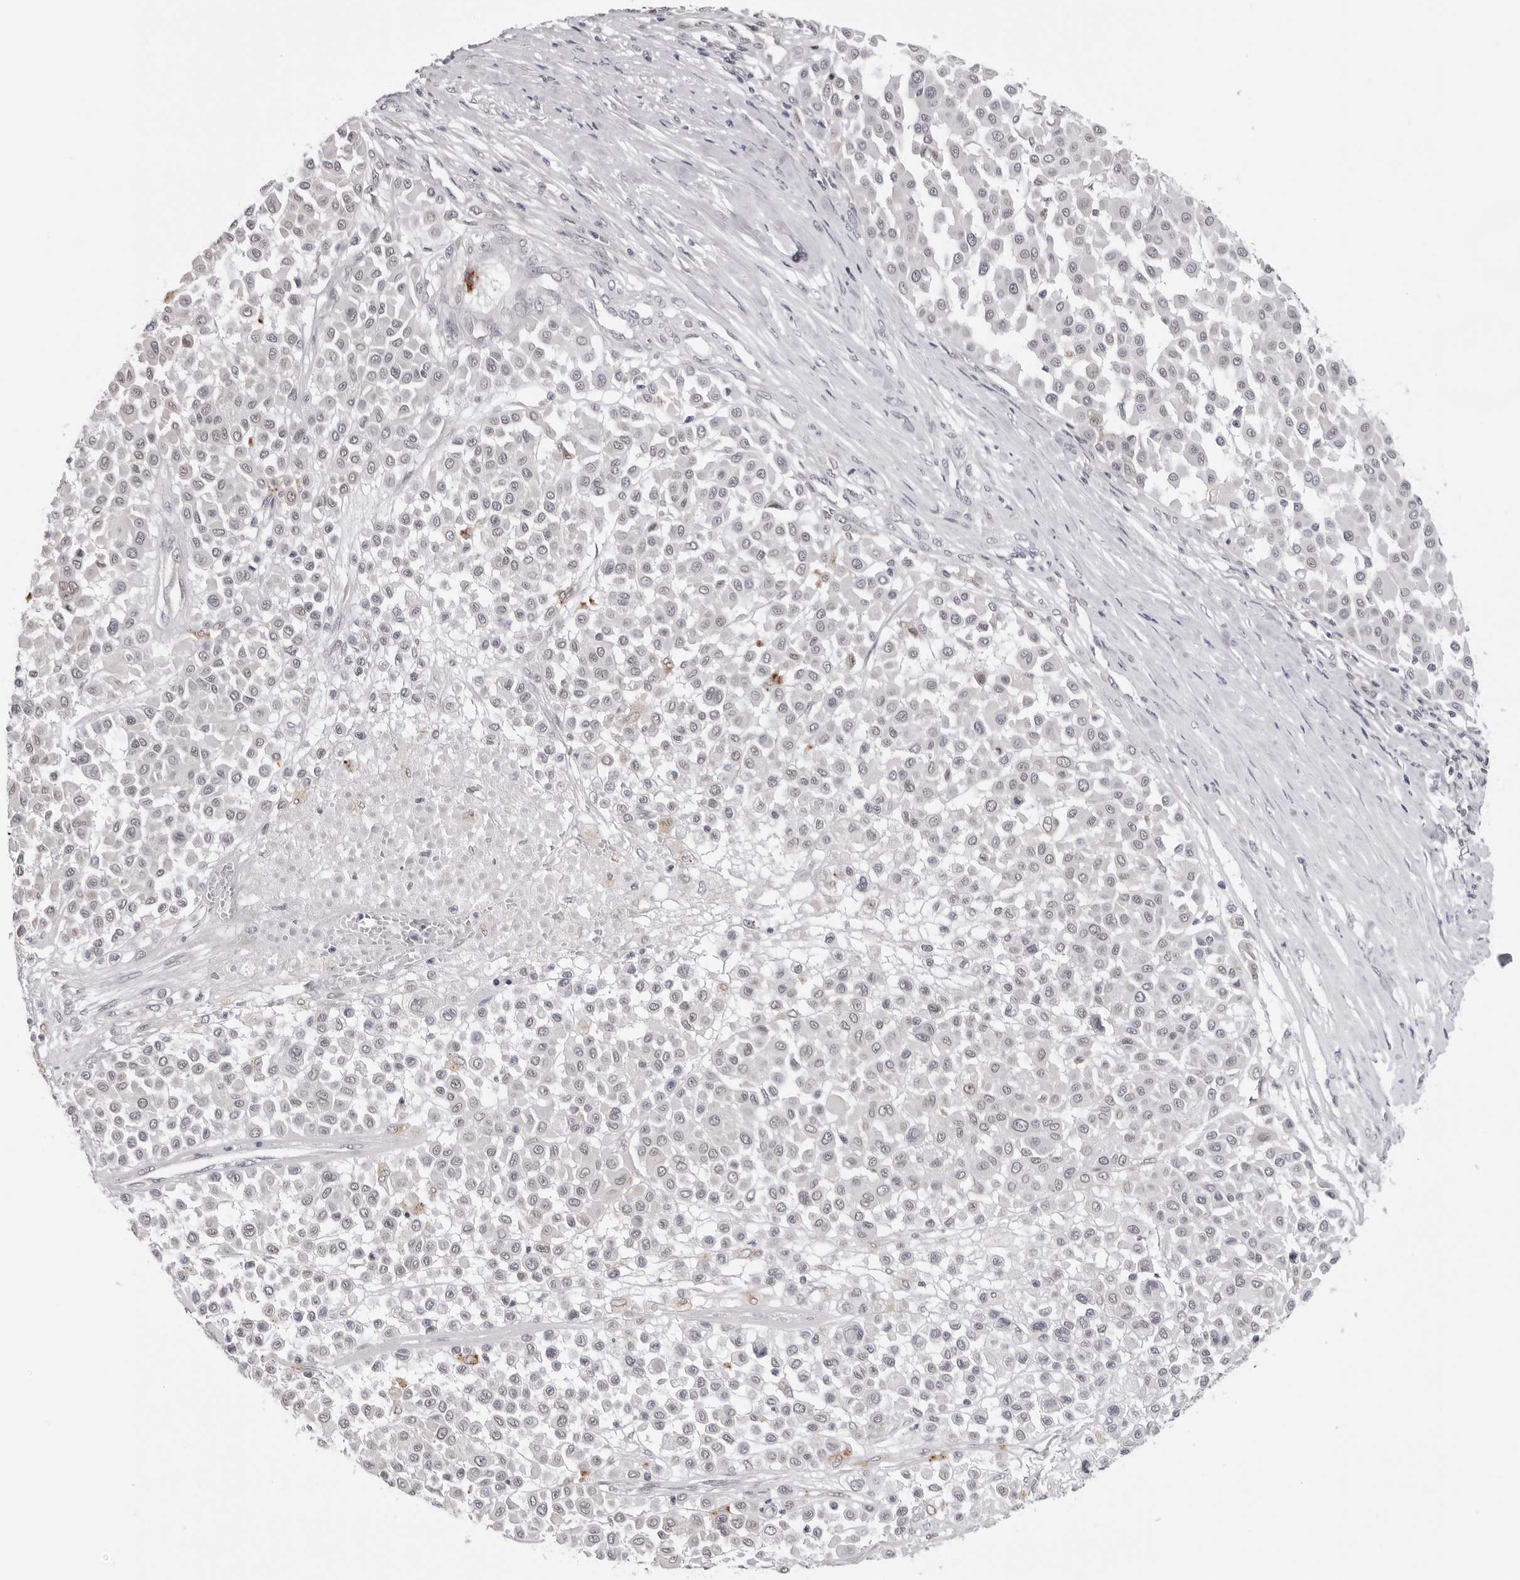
{"staining": {"intensity": "negative", "quantity": "none", "location": "none"}, "tissue": "melanoma", "cell_type": "Tumor cells", "image_type": "cancer", "snomed": [{"axis": "morphology", "description": "Malignant melanoma, Metastatic site"}, {"axis": "topography", "description": "Soft tissue"}], "caption": "A photomicrograph of human malignant melanoma (metastatic site) is negative for staining in tumor cells.", "gene": "PRUNE1", "patient": {"sex": "male", "age": 41}}